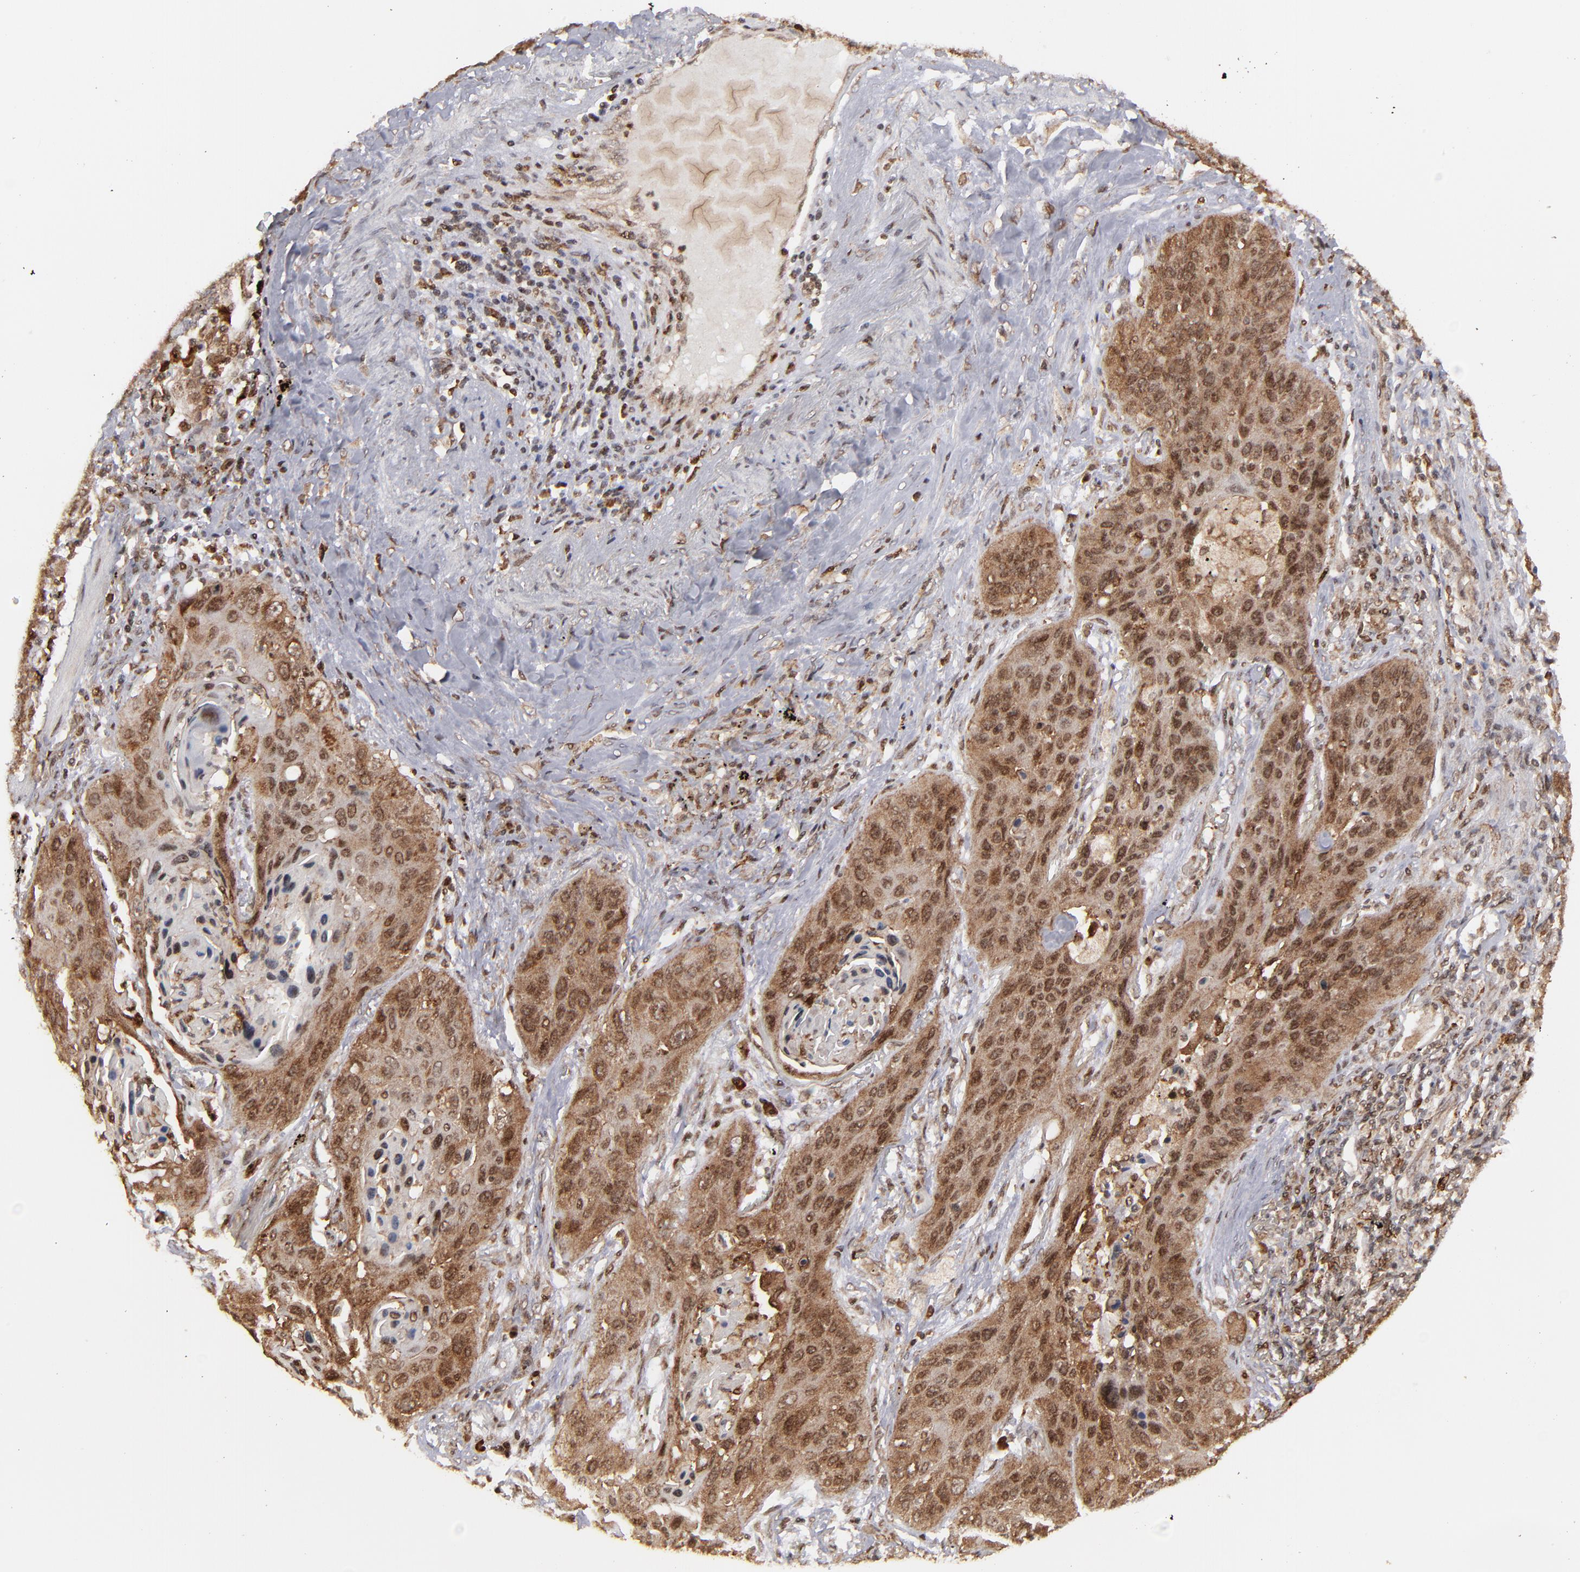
{"staining": {"intensity": "strong", "quantity": ">75%", "location": "cytoplasmic/membranous,nuclear"}, "tissue": "lung cancer", "cell_type": "Tumor cells", "image_type": "cancer", "snomed": [{"axis": "morphology", "description": "Squamous cell carcinoma, NOS"}, {"axis": "topography", "description": "Lung"}], "caption": "The image displays a brown stain indicating the presence of a protein in the cytoplasmic/membranous and nuclear of tumor cells in lung cancer (squamous cell carcinoma). Nuclei are stained in blue.", "gene": "RGS6", "patient": {"sex": "female", "age": 67}}